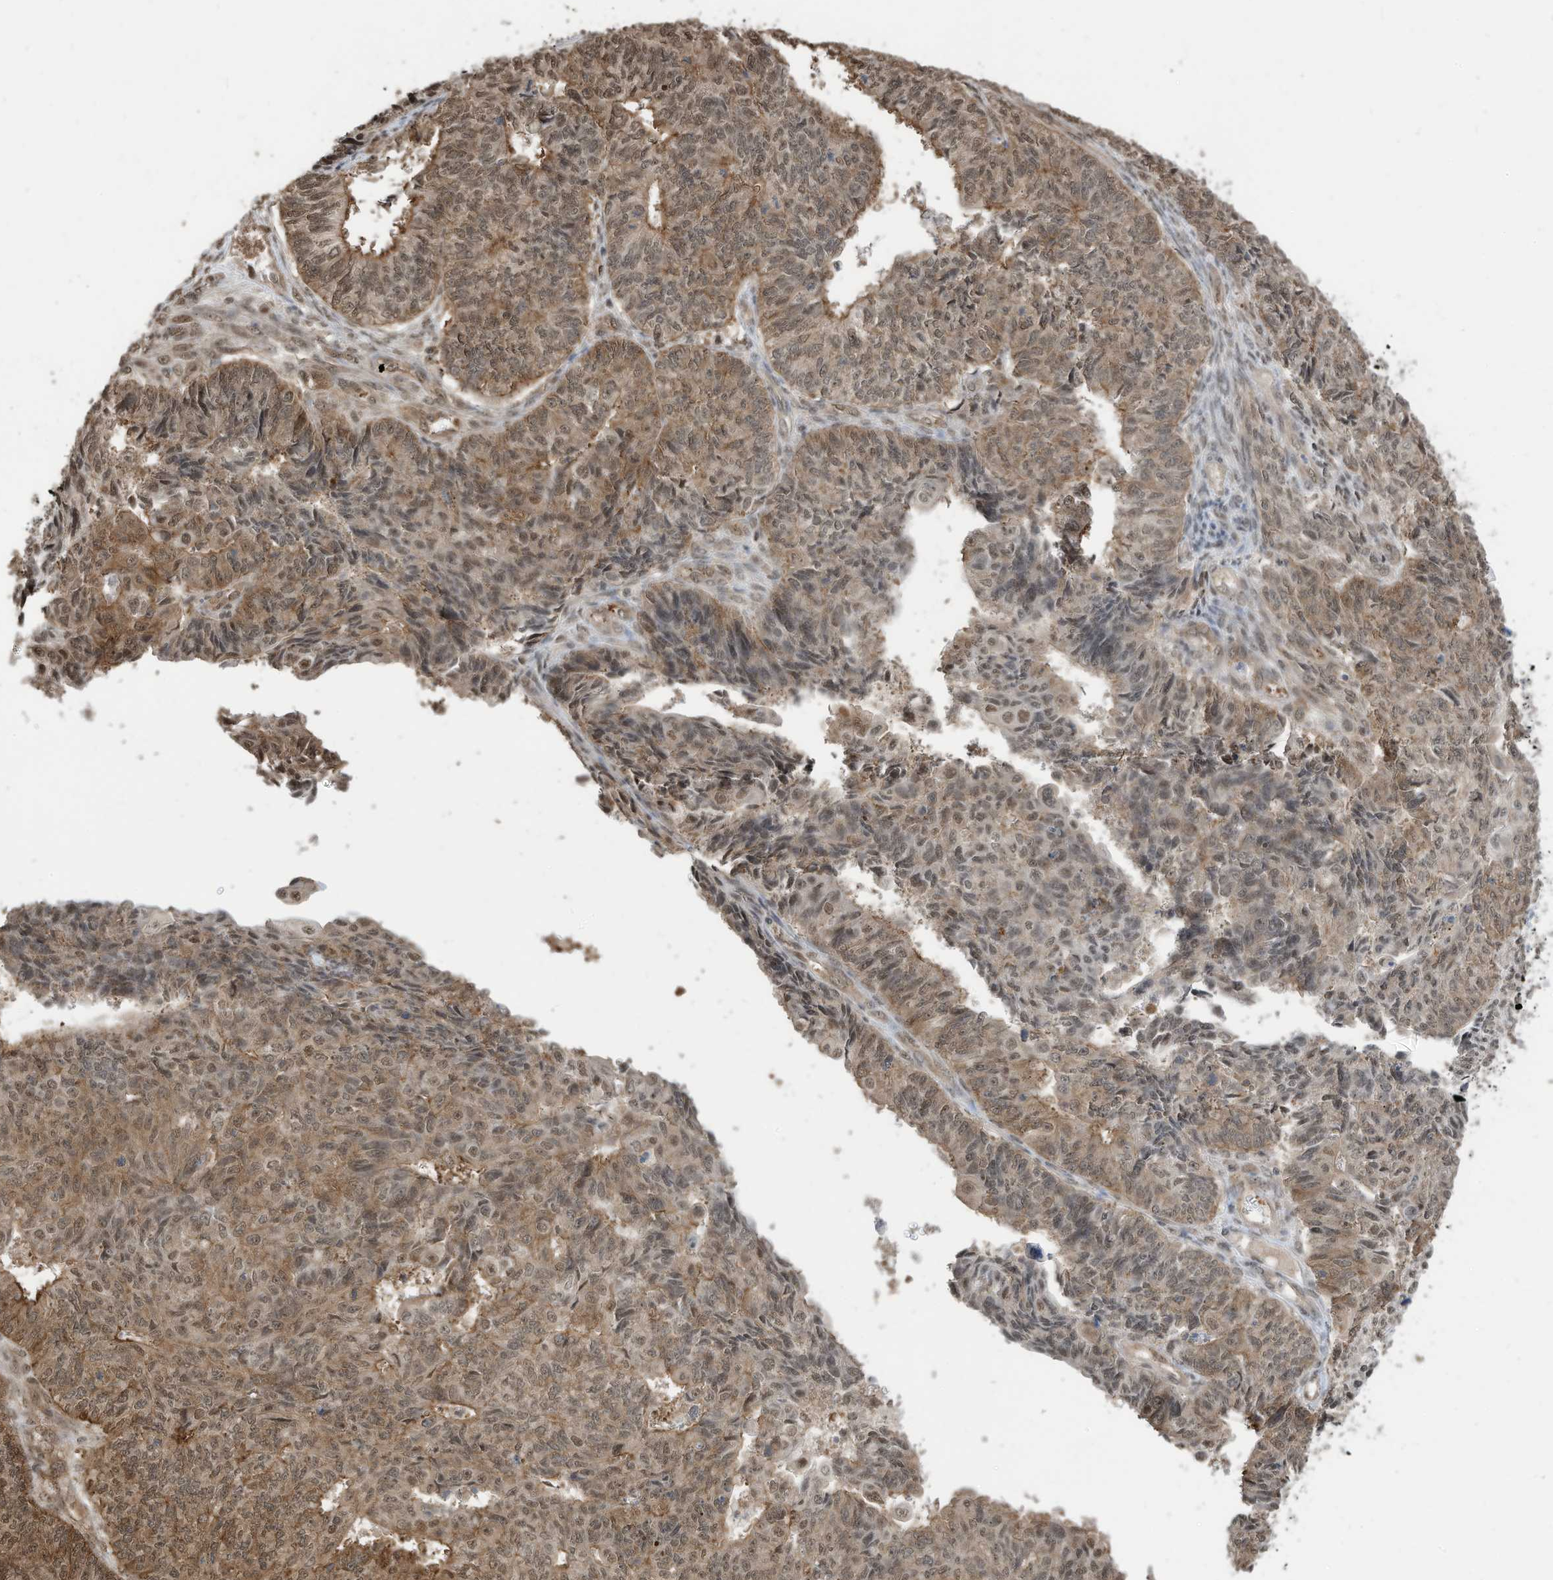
{"staining": {"intensity": "moderate", "quantity": ">75%", "location": "cytoplasmic/membranous,nuclear"}, "tissue": "endometrial cancer", "cell_type": "Tumor cells", "image_type": "cancer", "snomed": [{"axis": "morphology", "description": "Adenocarcinoma, NOS"}, {"axis": "topography", "description": "Endometrium"}], "caption": "A brown stain labels moderate cytoplasmic/membranous and nuclear positivity of a protein in endometrial cancer (adenocarcinoma) tumor cells. (IHC, brightfield microscopy, high magnification).", "gene": "ZNF195", "patient": {"sex": "female", "age": 32}}